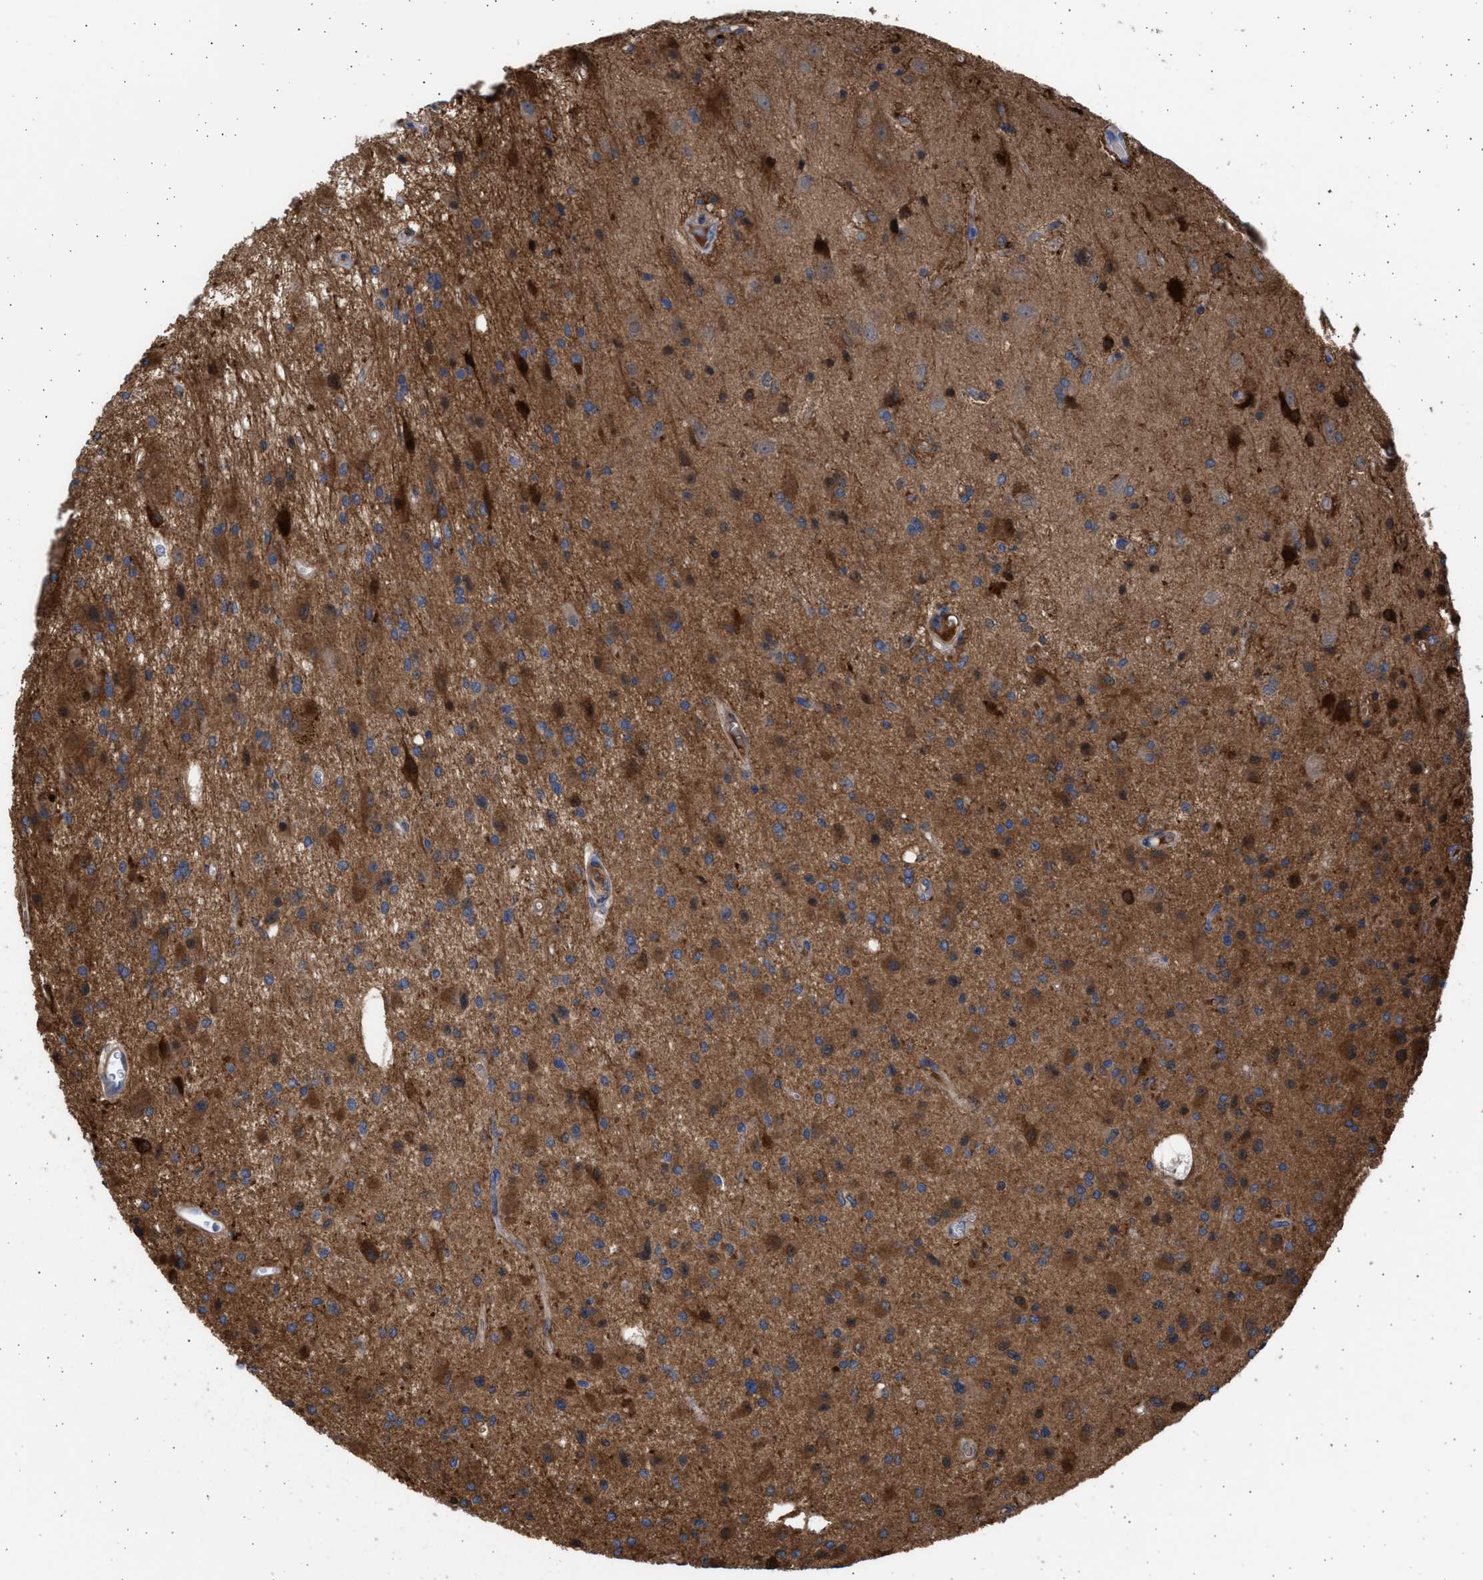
{"staining": {"intensity": "moderate", "quantity": "25%-75%", "location": "cytoplasmic/membranous"}, "tissue": "glioma", "cell_type": "Tumor cells", "image_type": "cancer", "snomed": [{"axis": "morphology", "description": "Glioma, malignant, Low grade"}, {"axis": "topography", "description": "Brain"}], "caption": "A photomicrograph of glioma stained for a protein shows moderate cytoplasmic/membranous brown staining in tumor cells. (DAB (3,3'-diaminobenzidine) IHC, brown staining for protein, blue staining for nuclei).", "gene": "ALDOC", "patient": {"sex": "male", "age": 58}}